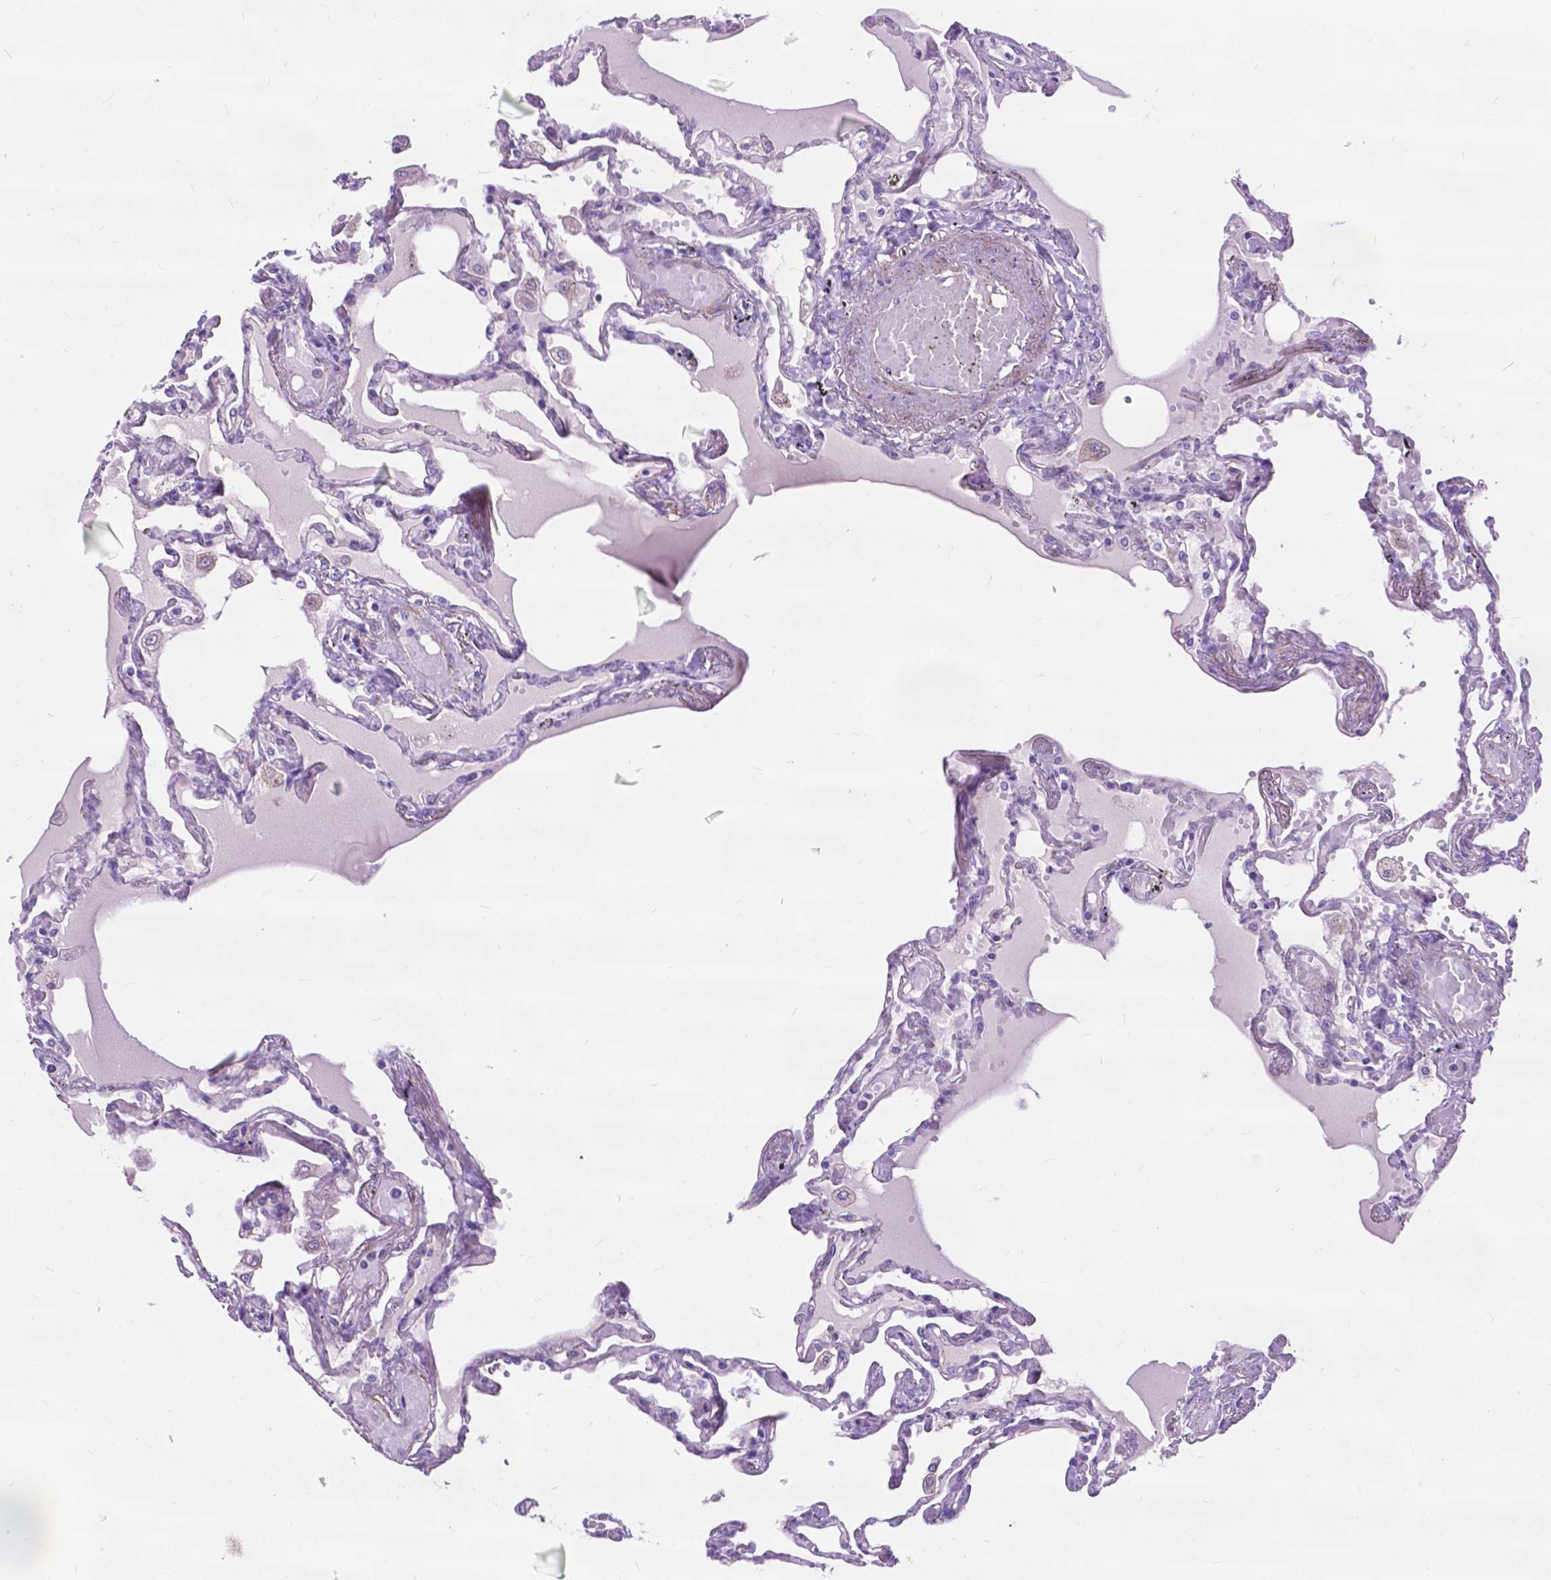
{"staining": {"intensity": "negative", "quantity": "none", "location": "none"}, "tissue": "lung", "cell_type": "Alveolar cells", "image_type": "normal", "snomed": [{"axis": "morphology", "description": "Normal tissue, NOS"}, {"axis": "morphology", "description": "Adenocarcinoma, NOS"}, {"axis": "topography", "description": "Cartilage tissue"}, {"axis": "topography", "description": "Lung"}], "caption": "This micrograph is of normal lung stained with immunohistochemistry to label a protein in brown with the nuclei are counter-stained blue. There is no expression in alveolar cells. (Brightfield microscopy of DAB immunohistochemistry (IHC) at high magnification).", "gene": "PCDHA12", "patient": {"sex": "female", "age": 67}}